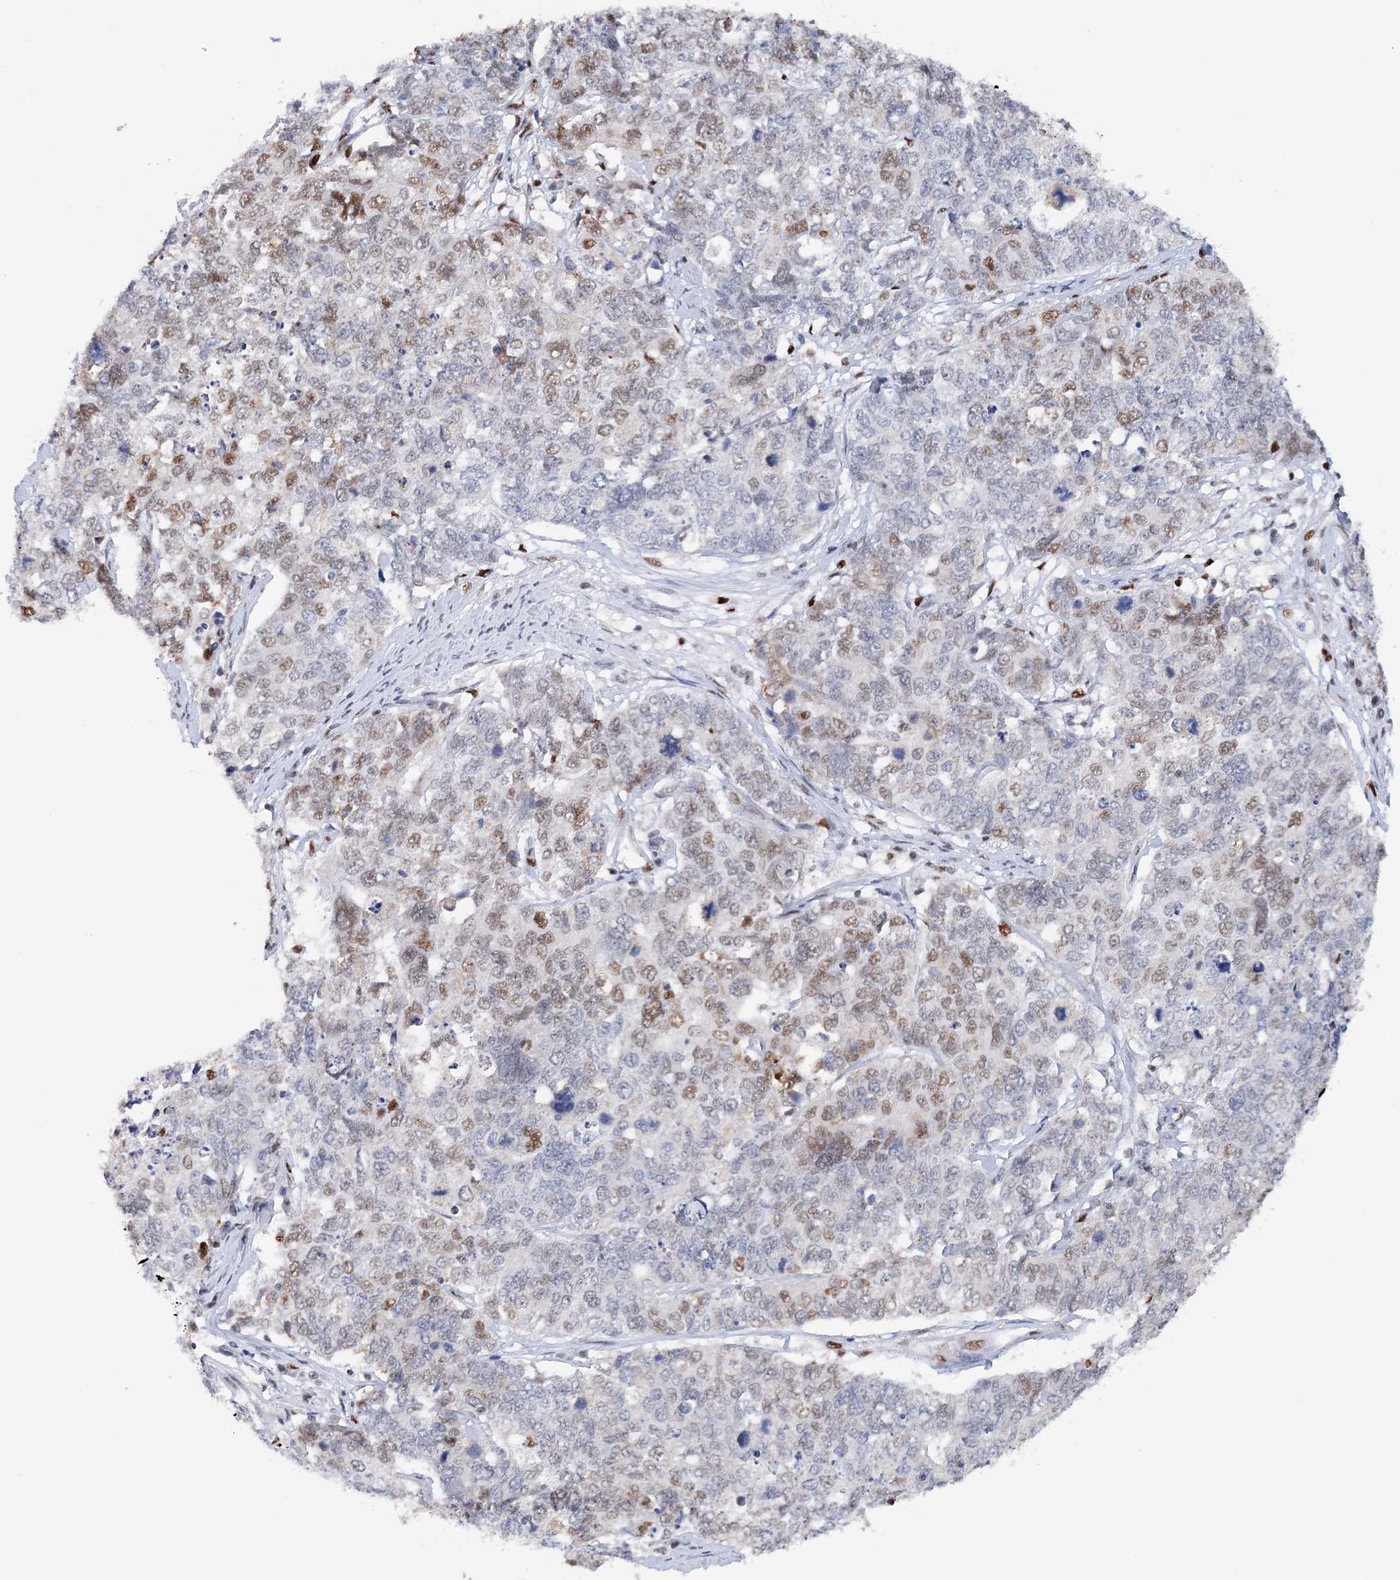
{"staining": {"intensity": "moderate", "quantity": "25%-75%", "location": "nuclear"}, "tissue": "cervical cancer", "cell_type": "Tumor cells", "image_type": "cancer", "snomed": [{"axis": "morphology", "description": "Squamous cell carcinoma, NOS"}, {"axis": "topography", "description": "Cervix"}], "caption": "IHC image of human cervical cancer stained for a protein (brown), which reveals medium levels of moderate nuclear staining in about 25%-75% of tumor cells.", "gene": "NIT2", "patient": {"sex": "female", "age": 63}}